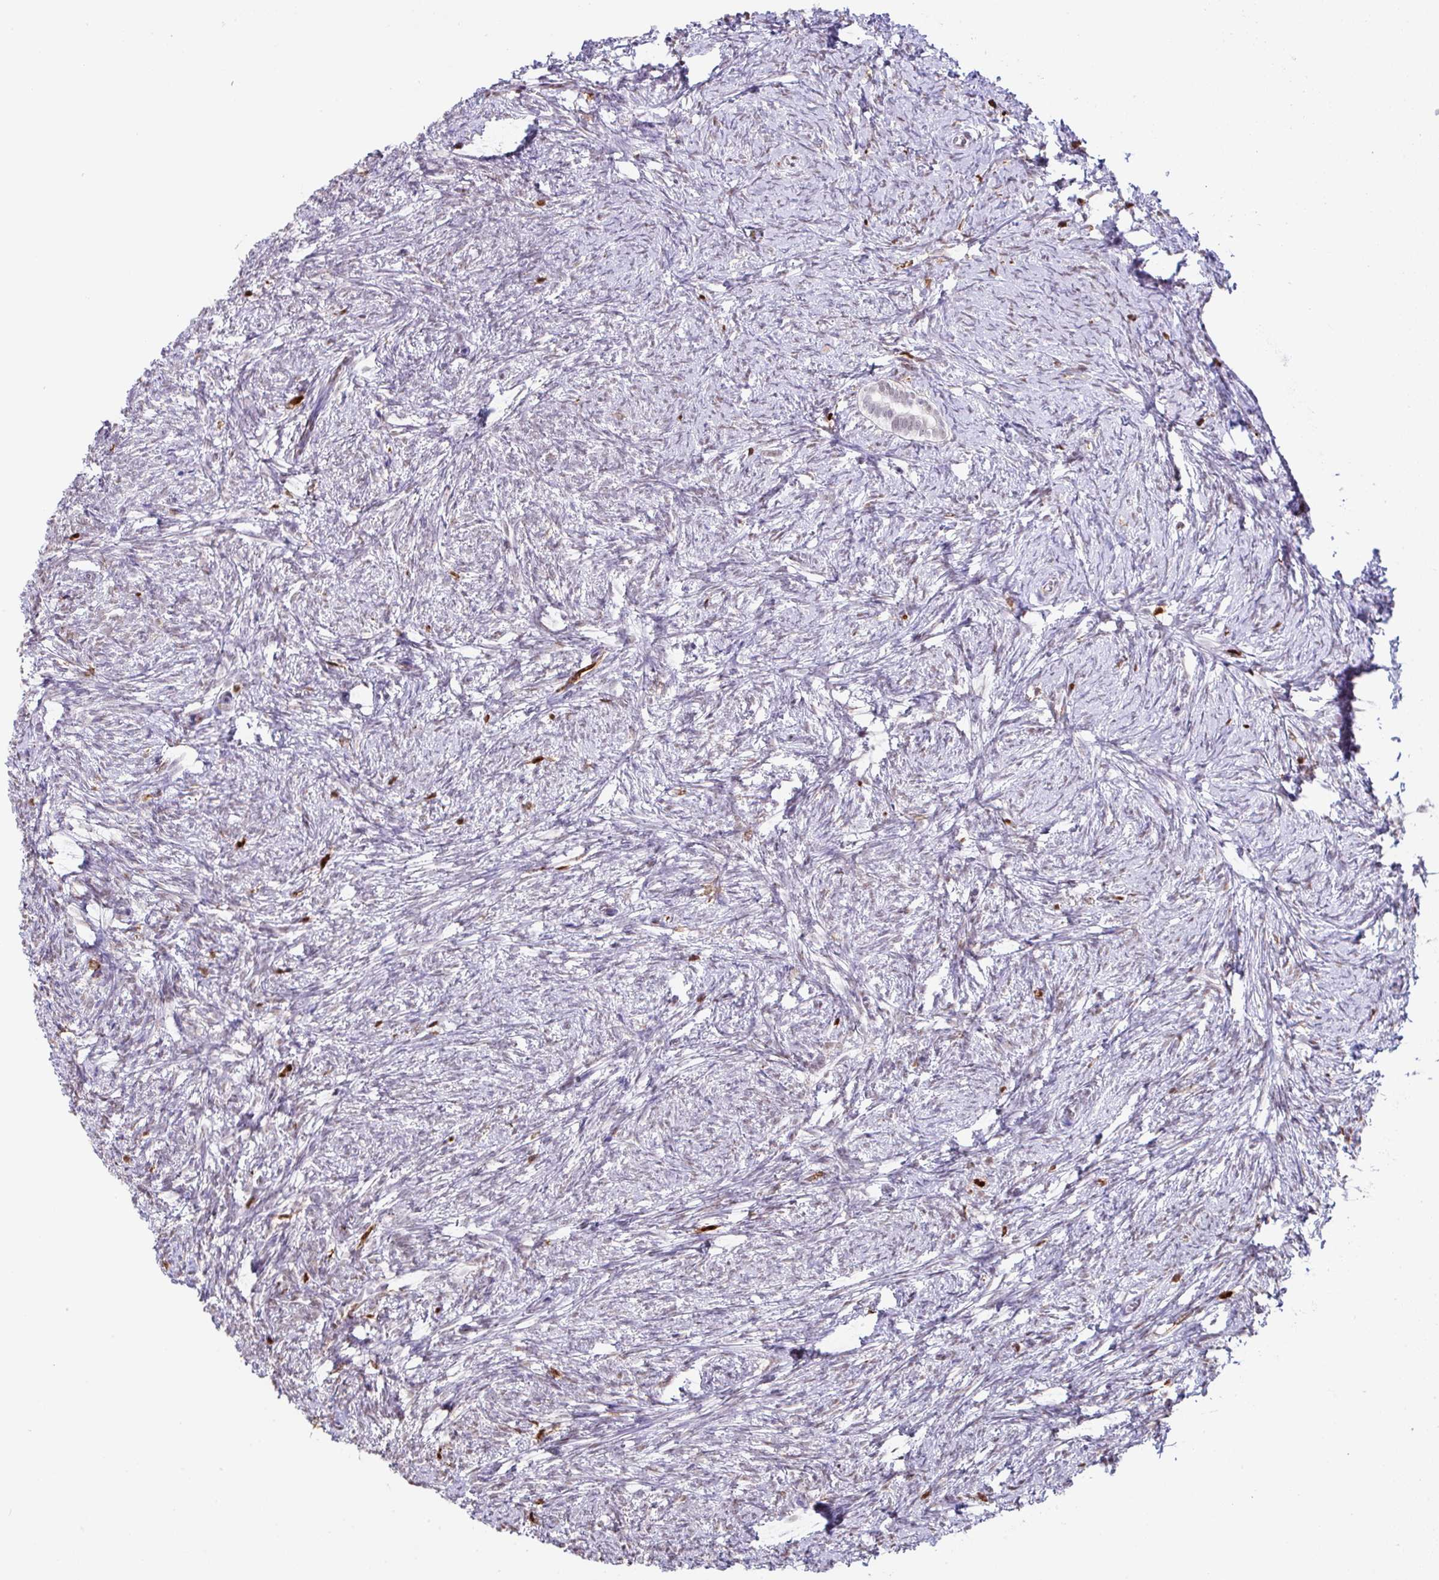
{"staining": {"intensity": "weak", "quantity": "<25%", "location": "nuclear"}, "tissue": "ovary", "cell_type": "Ovarian stroma cells", "image_type": "normal", "snomed": [{"axis": "morphology", "description": "Normal tissue, NOS"}, {"axis": "topography", "description": "Ovary"}], "caption": "Immunohistochemistry (IHC) micrograph of unremarkable ovary stained for a protein (brown), which reveals no positivity in ovarian stroma cells.", "gene": "BTBD10", "patient": {"sex": "female", "age": 41}}